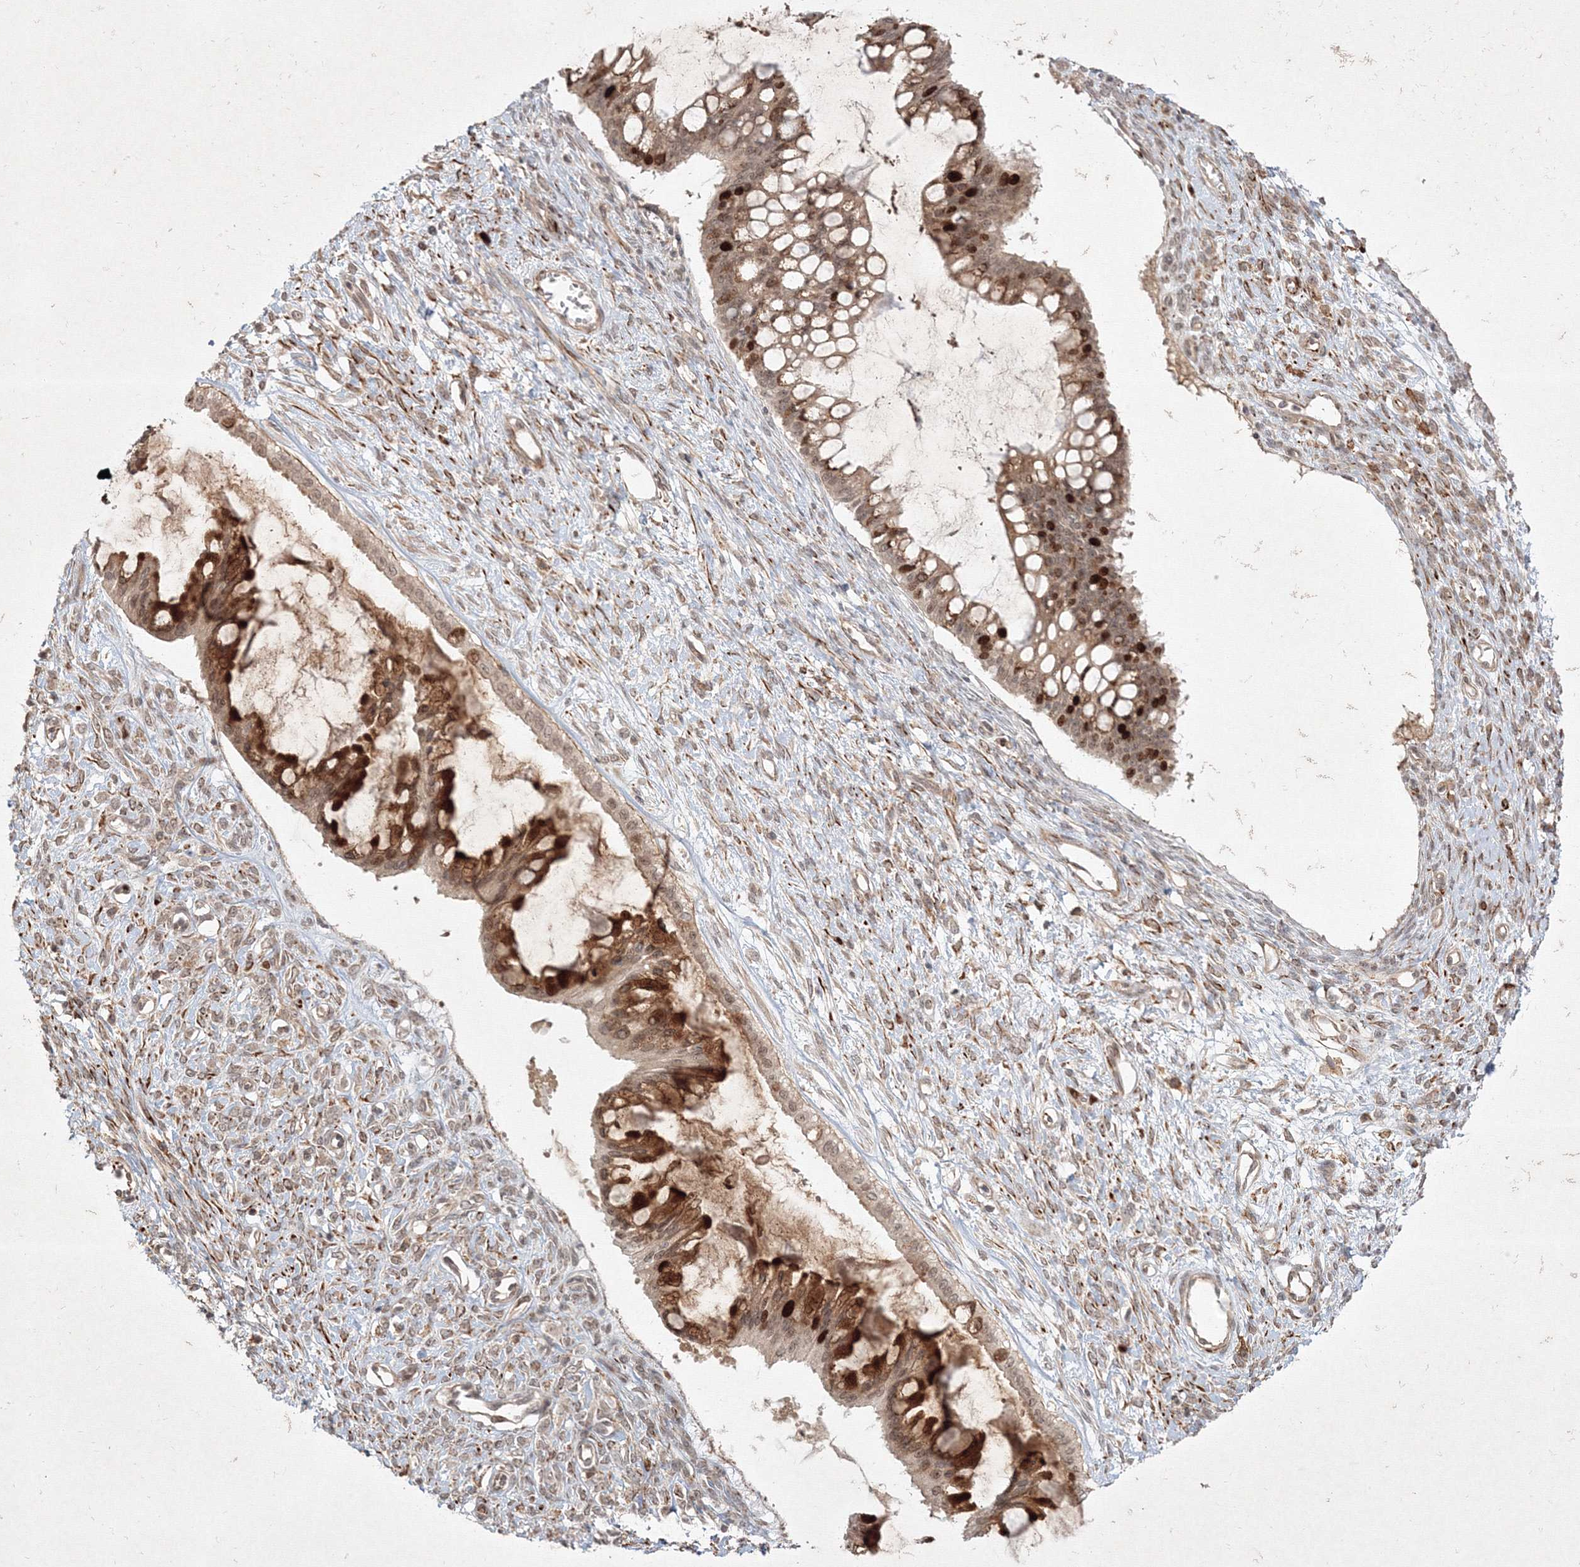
{"staining": {"intensity": "strong", "quantity": ">75%", "location": "cytoplasmic/membranous,nuclear"}, "tissue": "ovarian cancer", "cell_type": "Tumor cells", "image_type": "cancer", "snomed": [{"axis": "morphology", "description": "Cystadenocarcinoma, mucinous, NOS"}, {"axis": "topography", "description": "Ovary"}], "caption": "Protein expression analysis of human ovarian cancer (mucinous cystadenocarcinoma) reveals strong cytoplasmic/membranous and nuclear expression in about >75% of tumor cells. The staining was performed using DAB to visualize the protein expression in brown, while the nuclei were stained in blue with hematoxylin (Magnification: 20x).", "gene": "KIF20A", "patient": {"sex": "female", "age": 73}}